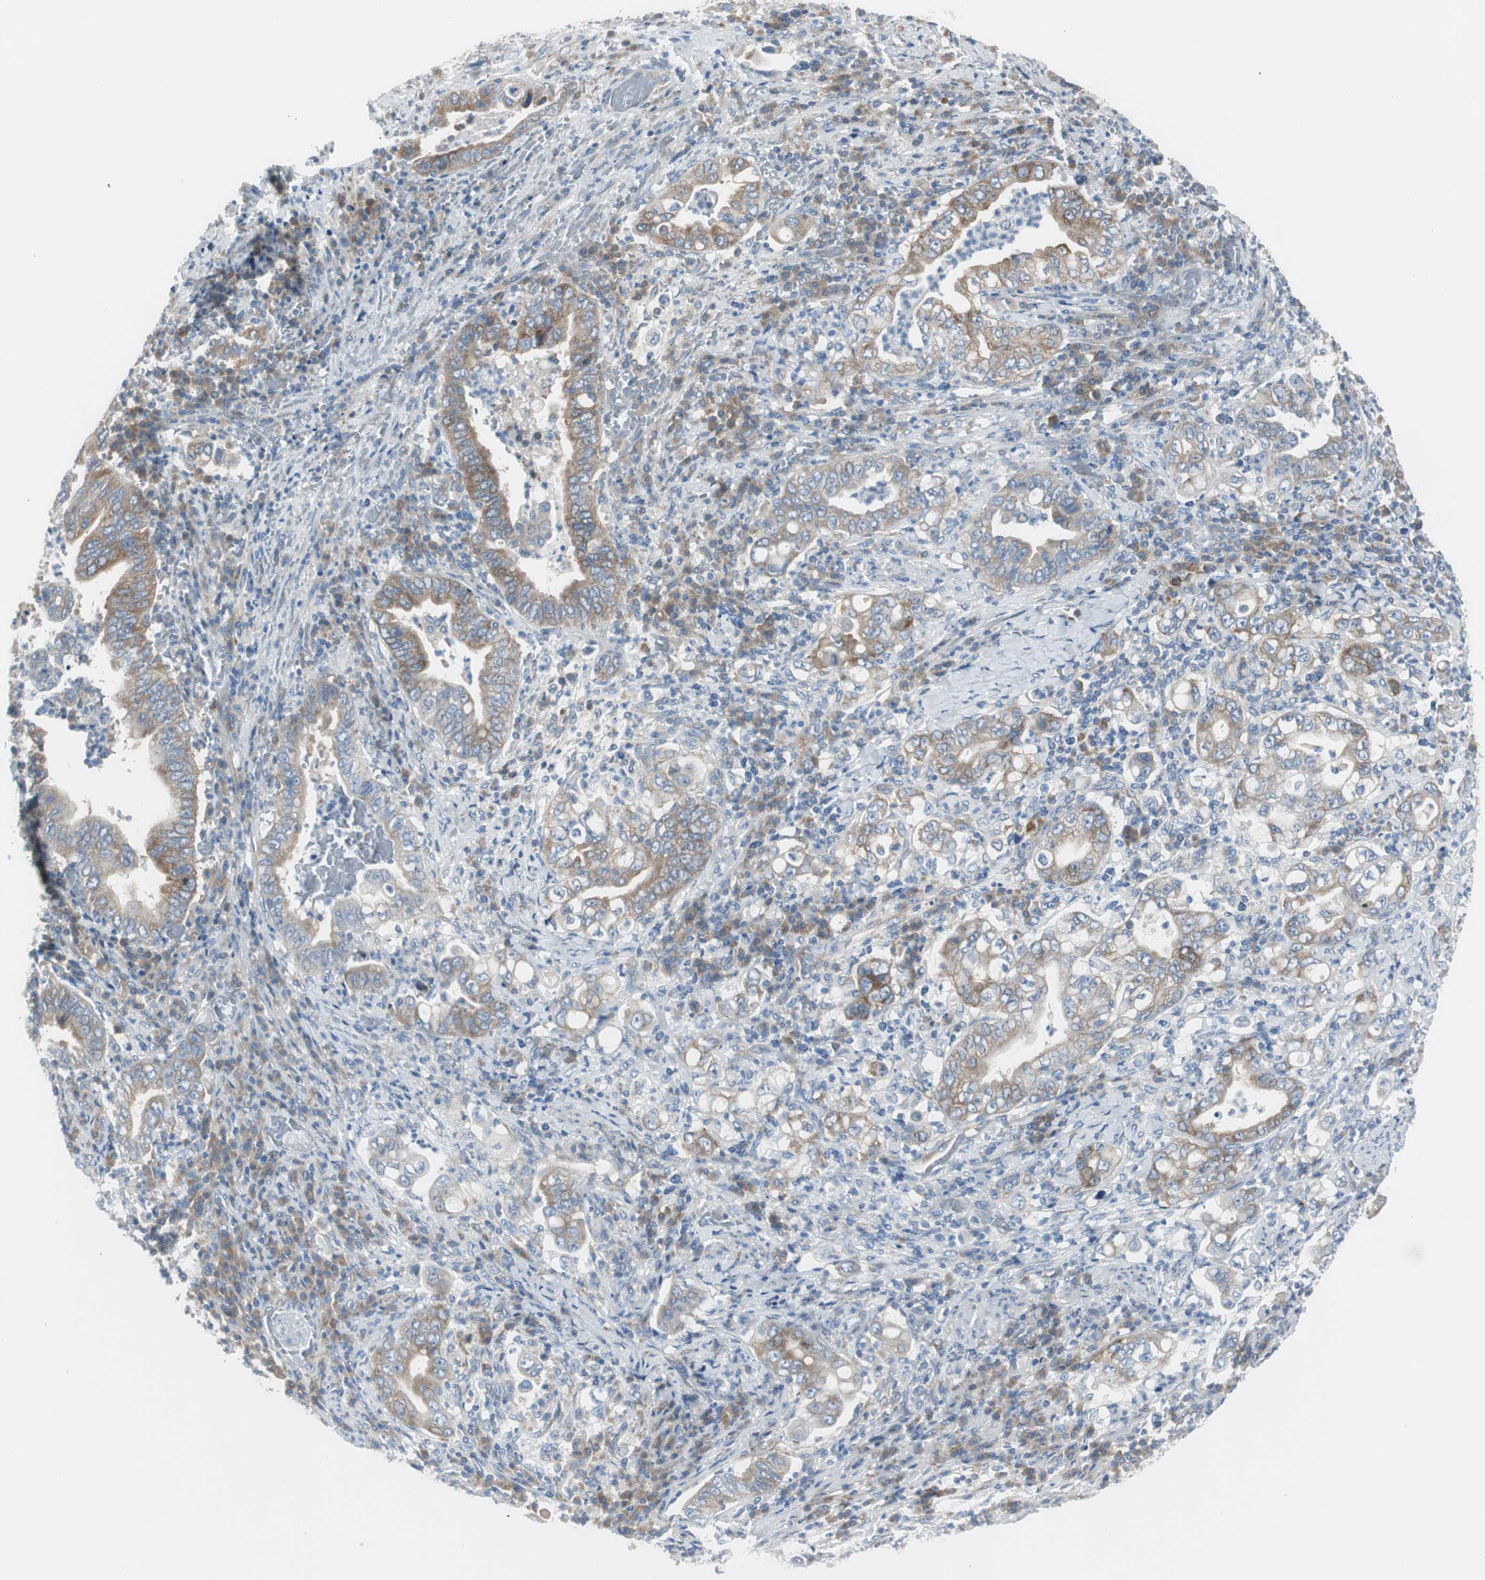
{"staining": {"intensity": "moderate", "quantity": "25%-75%", "location": "cytoplasmic/membranous"}, "tissue": "stomach cancer", "cell_type": "Tumor cells", "image_type": "cancer", "snomed": [{"axis": "morphology", "description": "Normal tissue, NOS"}, {"axis": "morphology", "description": "Adenocarcinoma, NOS"}, {"axis": "topography", "description": "Esophagus"}, {"axis": "topography", "description": "Stomach, upper"}, {"axis": "topography", "description": "Peripheral nerve tissue"}], "caption": "About 25%-75% of tumor cells in stomach cancer (adenocarcinoma) display moderate cytoplasmic/membranous protein staining as visualized by brown immunohistochemical staining.", "gene": "RPS12", "patient": {"sex": "male", "age": 62}}